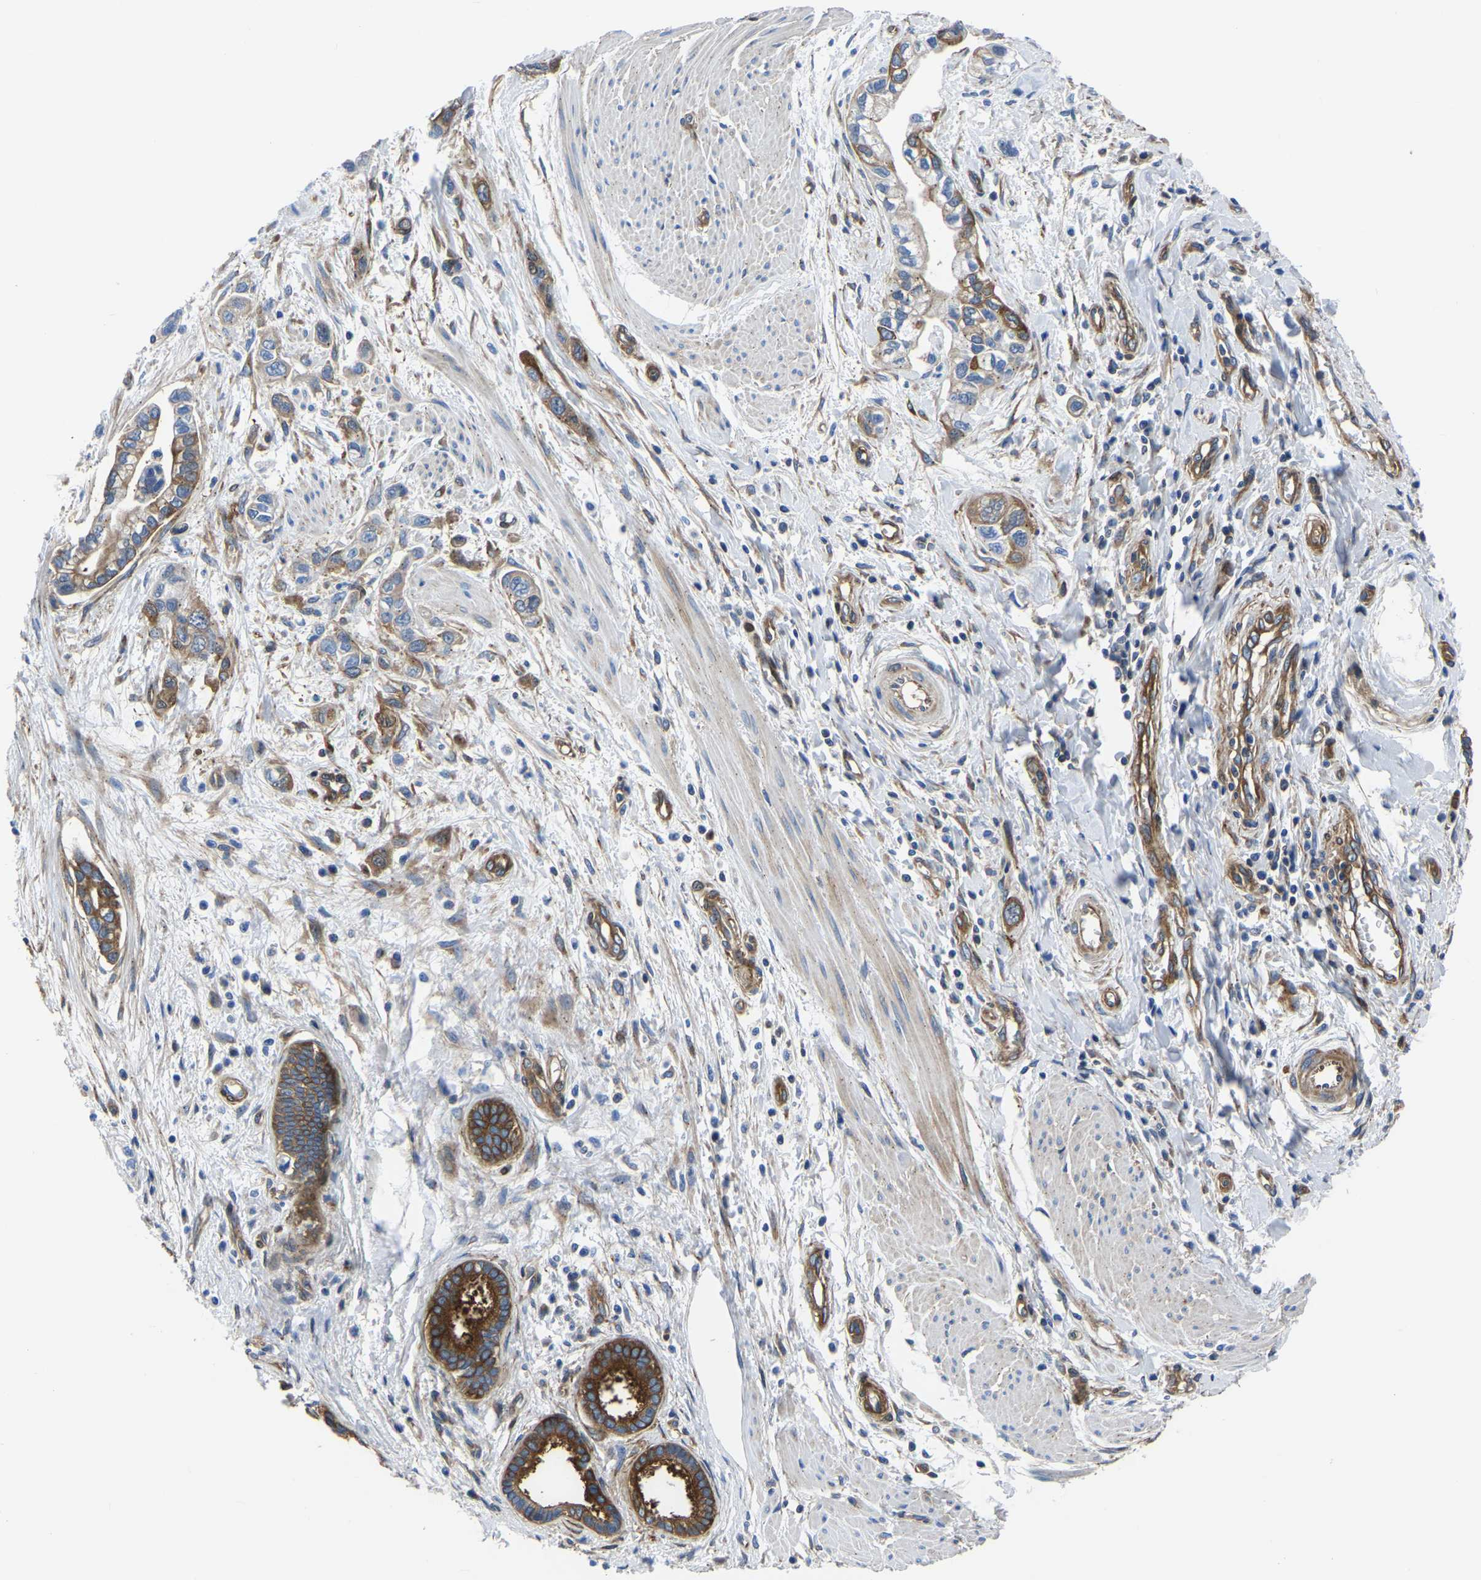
{"staining": {"intensity": "moderate", "quantity": "25%-75%", "location": "cytoplasmic/membranous"}, "tissue": "pancreatic cancer", "cell_type": "Tumor cells", "image_type": "cancer", "snomed": [{"axis": "morphology", "description": "Adenocarcinoma, NOS"}, {"axis": "topography", "description": "Pancreas"}], "caption": "This histopathology image exhibits pancreatic adenocarcinoma stained with IHC to label a protein in brown. The cytoplasmic/membranous of tumor cells show moderate positivity for the protein. Nuclei are counter-stained blue.", "gene": "TFG", "patient": {"sex": "male", "age": 74}}